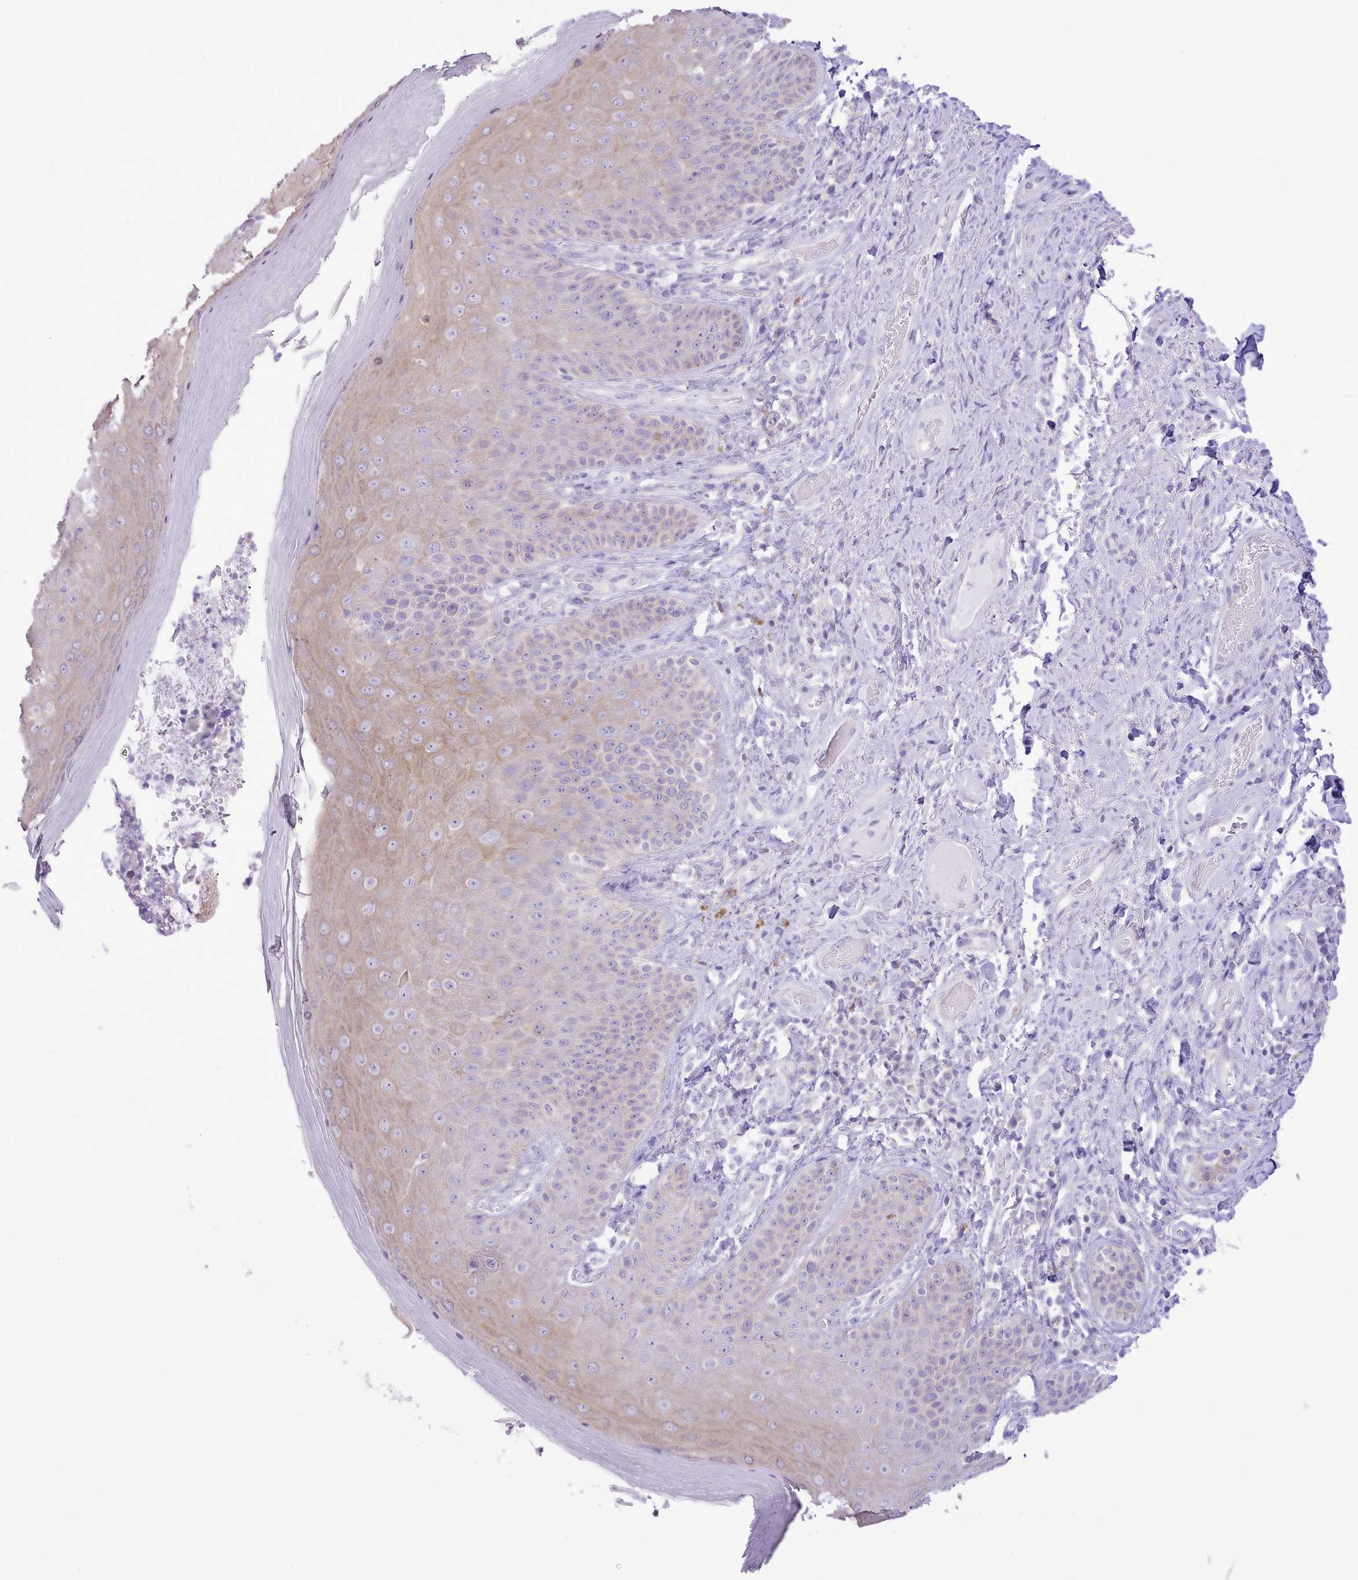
{"staining": {"intensity": "moderate", "quantity": "<25%", "location": "cytoplasmic/membranous"}, "tissue": "skin", "cell_type": "Epidermal cells", "image_type": "normal", "snomed": [{"axis": "morphology", "description": "Normal tissue, NOS"}, {"axis": "topography", "description": "Anal"}], "caption": "DAB (3,3'-diaminobenzidine) immunohistochemical staining of benign human skin displays moderate cytoplasmic/membranous protein positivity in about <25% of epidermal cells.", "gene": "MDFI", "patient": {"sex": "female", "age": 89}}